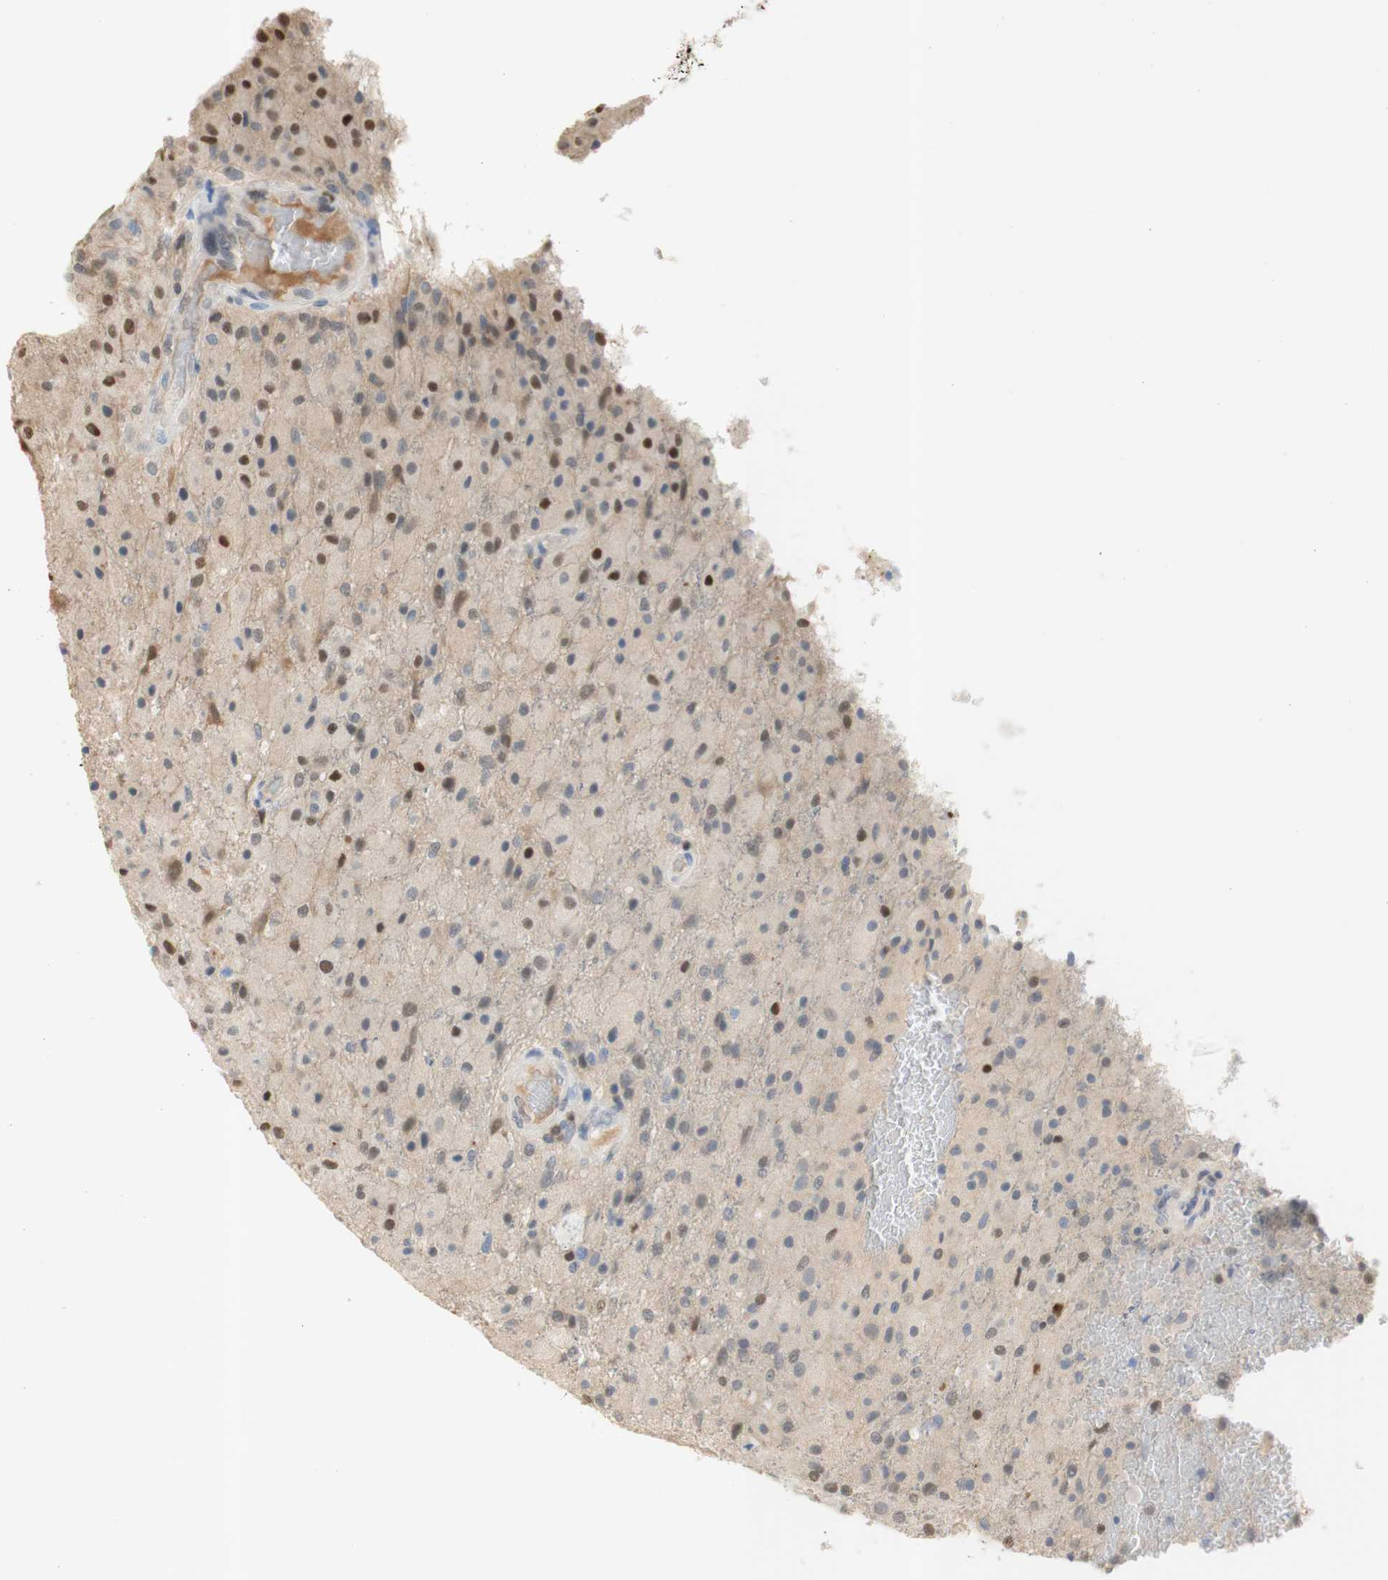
{"staining": {"intensity": "moderate", "quantity": "<25%", "location": "nuclear"}, "tissue": "glioma", "cell_type": "Tumor cells", "image_type": "cancer", "snomed": [{"axis": "morphology", "description": "Normal tissue, NOS"}, {"axis": "morphology", "description": "Glioma, malignant, High grade"}, {"axis": "topography", "description": "Cerebral cortex"}], "caption": "IHC (DAB (3,3'-diaminobenzidine)) staining of human glioma displays moderate nuclear protein positivity in about <25% of tumor cells.", "gene": "NAP1L4", "patient": {"sex": "male", "age": 77}}